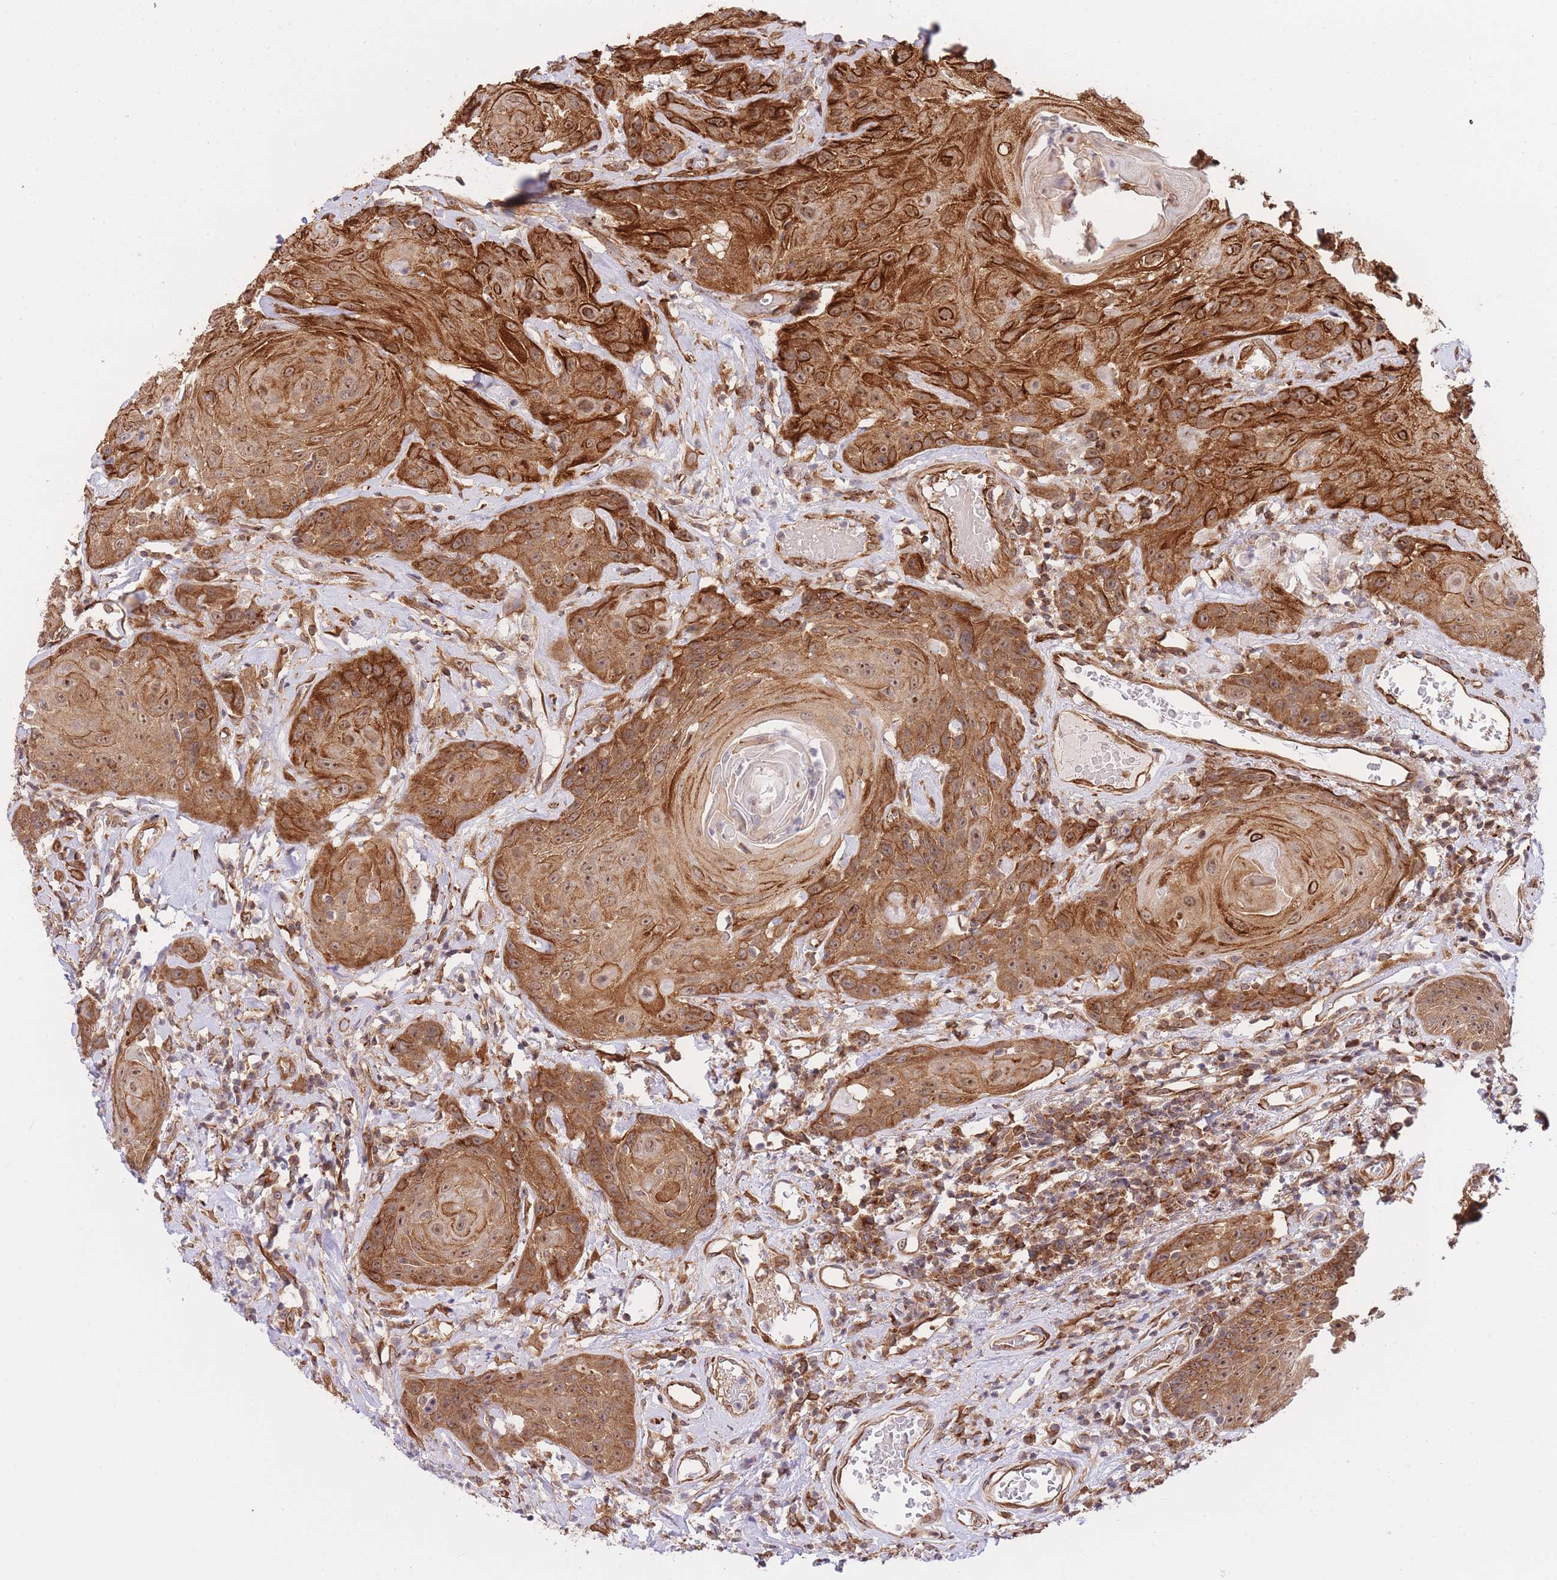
{"staining": {"intensity": "moderate", "quantity": ">75%", "location": "cytoplasmic/membranous,nuclear"}, "tissue": "head and neck cancer", "cell_type": "Tumor cells", "image_type": "cancer", "snomed": [{"axis": "morphology", "description": "Squamous cell carcinoma, NOS"}, {"axis": "topography", "description": "Head-Neck"}], "caption": "Protein analysis of head and neck cancer tissue demonstrates moderate cytoplasmic/membranous and nuclear expression in approximately >75% of tumor cells.", "gene": "EXOSC8", "patient": {"sex": "female", "age": 59}}